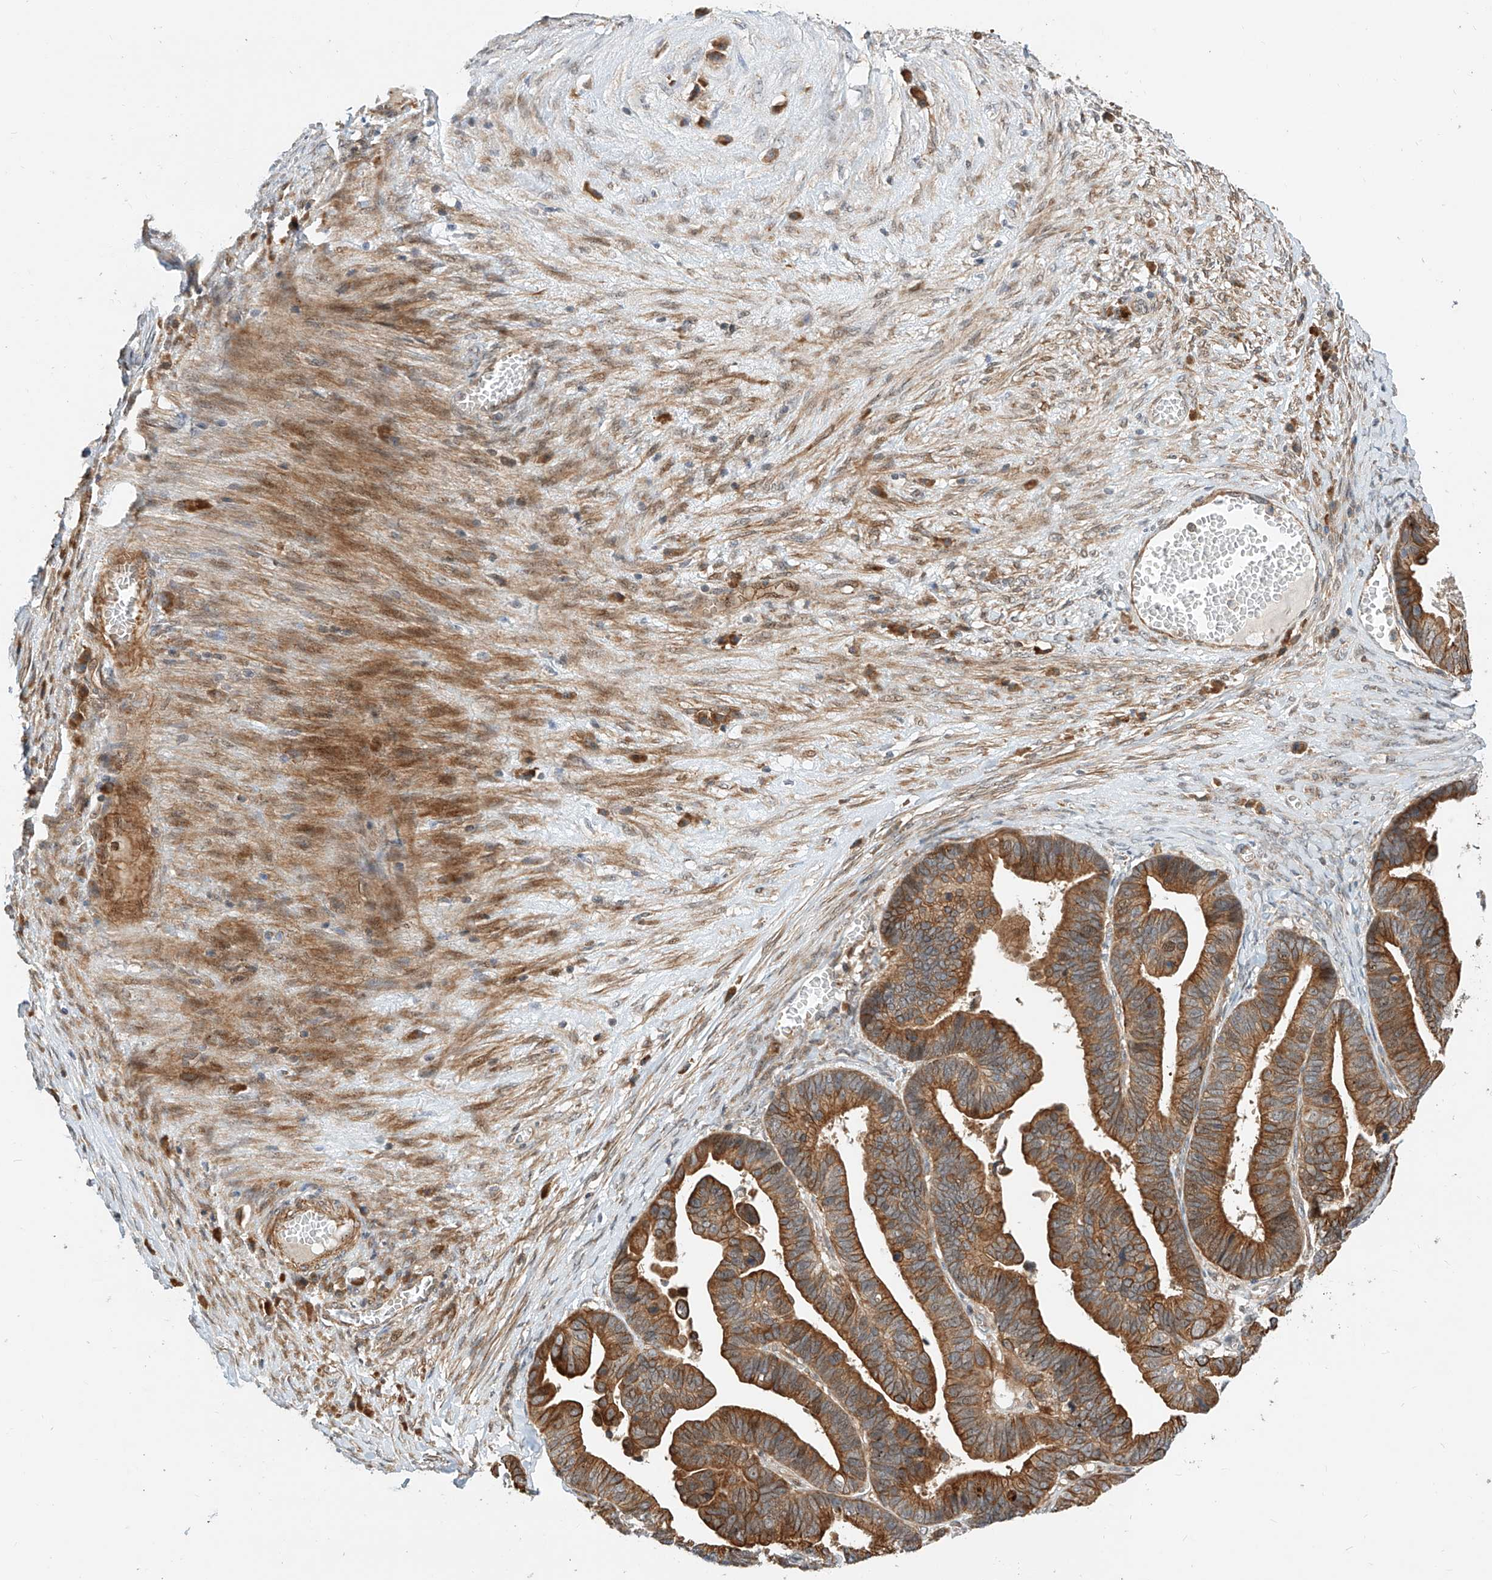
{"staining": {"intensity": "strong", "quantity": ">75%", "location": "cytoplasmic/membranous"}, "tissue": "ovarian cancer", "cell_type": "Tumor cells", "image_type": "cancer", "snomed": [{"axis": "morphology", "description": "Cystadenocarcinoma, serous, NOS"}, {"axis": "topography", "description": "Ovary"}], "caption": "Human serous cystadenocarcinoma (ovarian) stained for a protein (brown) shows strong cytoplasmic/membranous positive expression in approximately >75% of tumor cells.", "gene": "CPAMD8", "patient": {"sex": "female", "age": 56}}